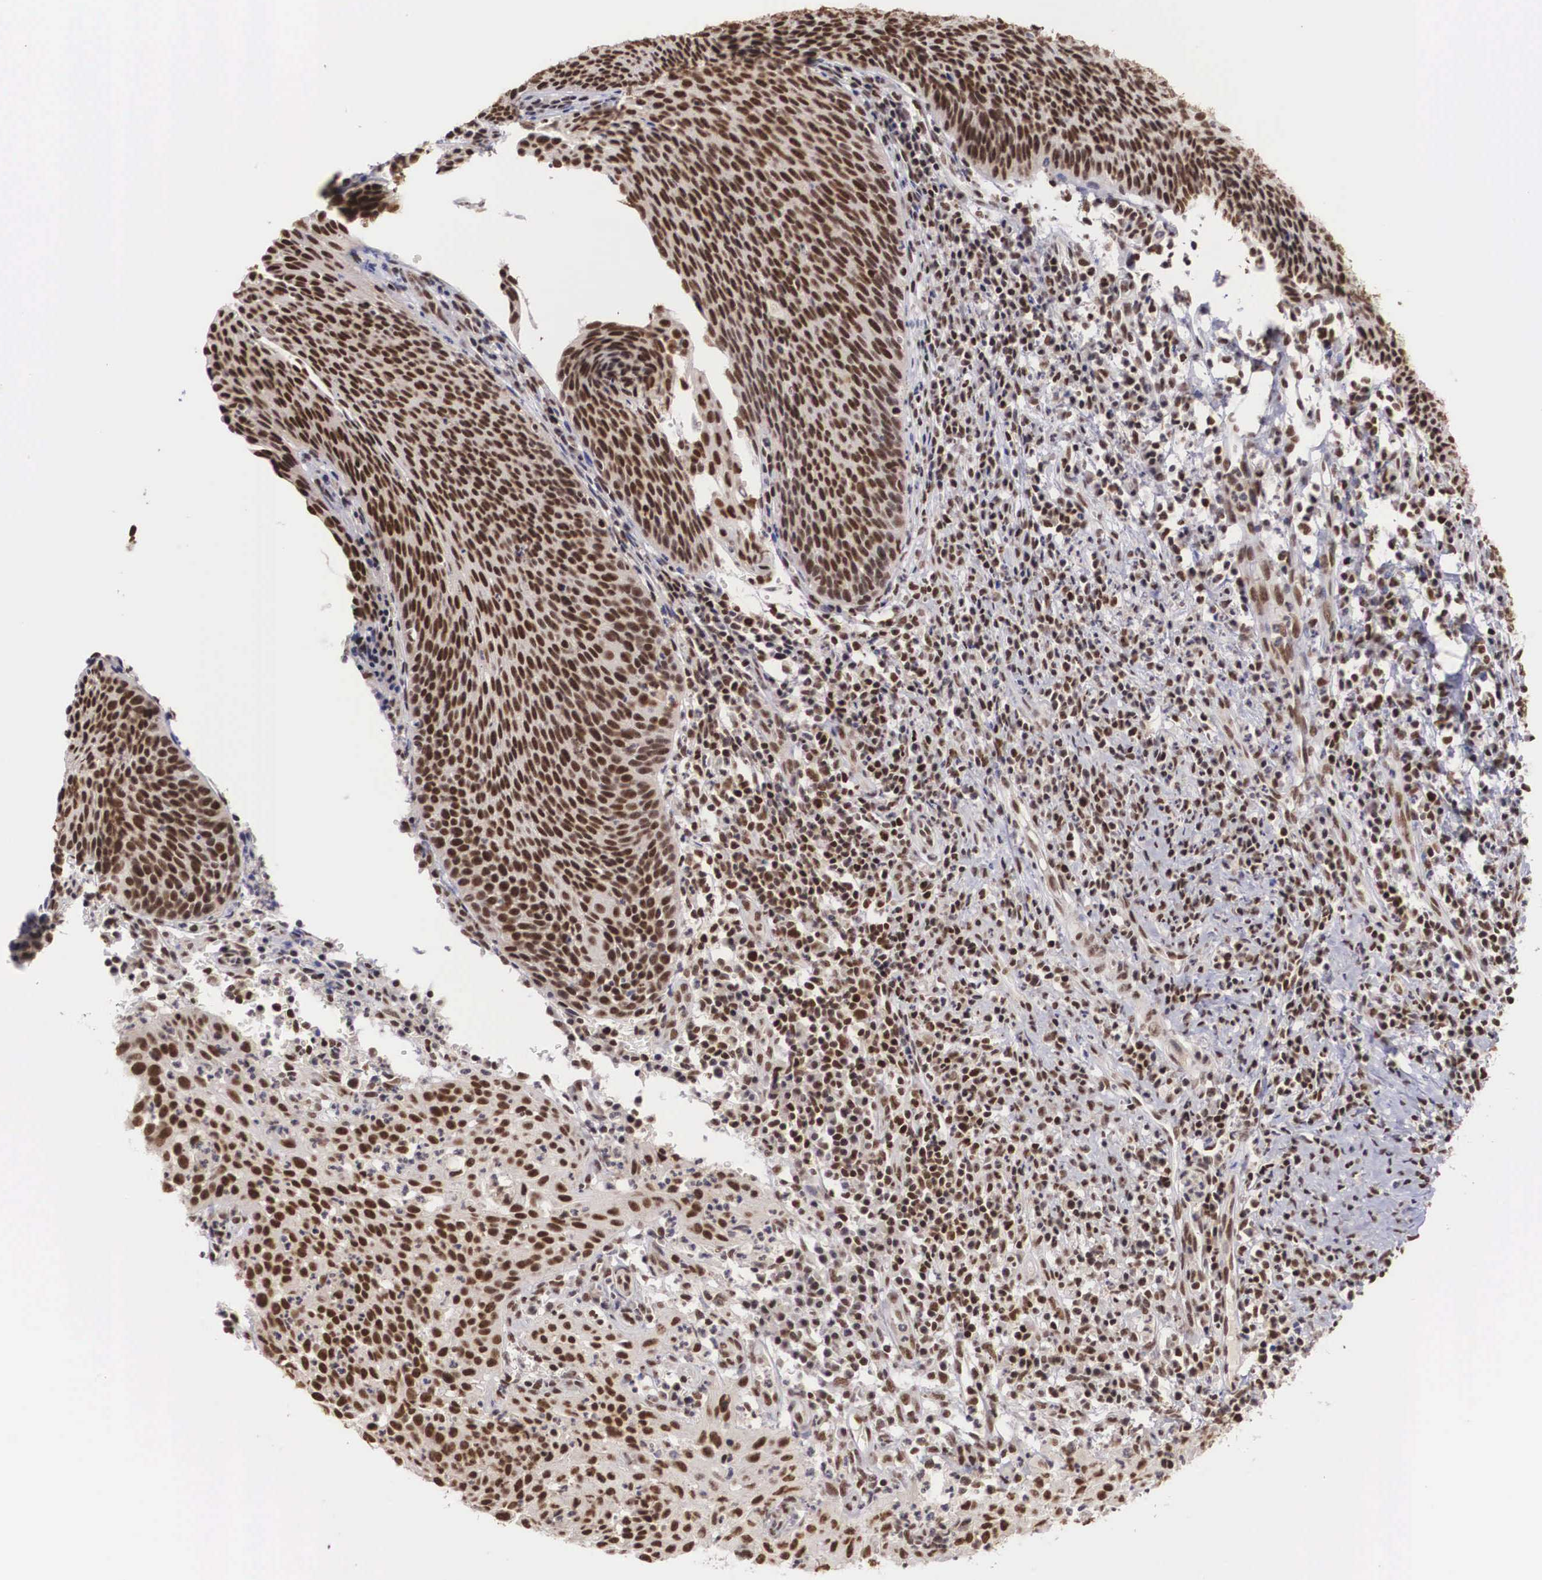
{"staining": {"intensity": "strong", "quantity": ">75%", "location": "nuclear"}, "tissue": "cervical cancer", "cell_type": "Tumor cells", "image_type": "cancer", "snomed": [{"axis": "morphology", "description": "Squamous cell carcinoma, NOS"}, {"axis": "topography", "description": "Cervix"}], "caption": "Immunohistochemistry (IHC) of cervical squamous cell carcinoma shows high levels of strong nuclear staining in about >75% of tumor cells.", "gene": "HTATSF1", "patient": {"sex": "female", "age": 41}}